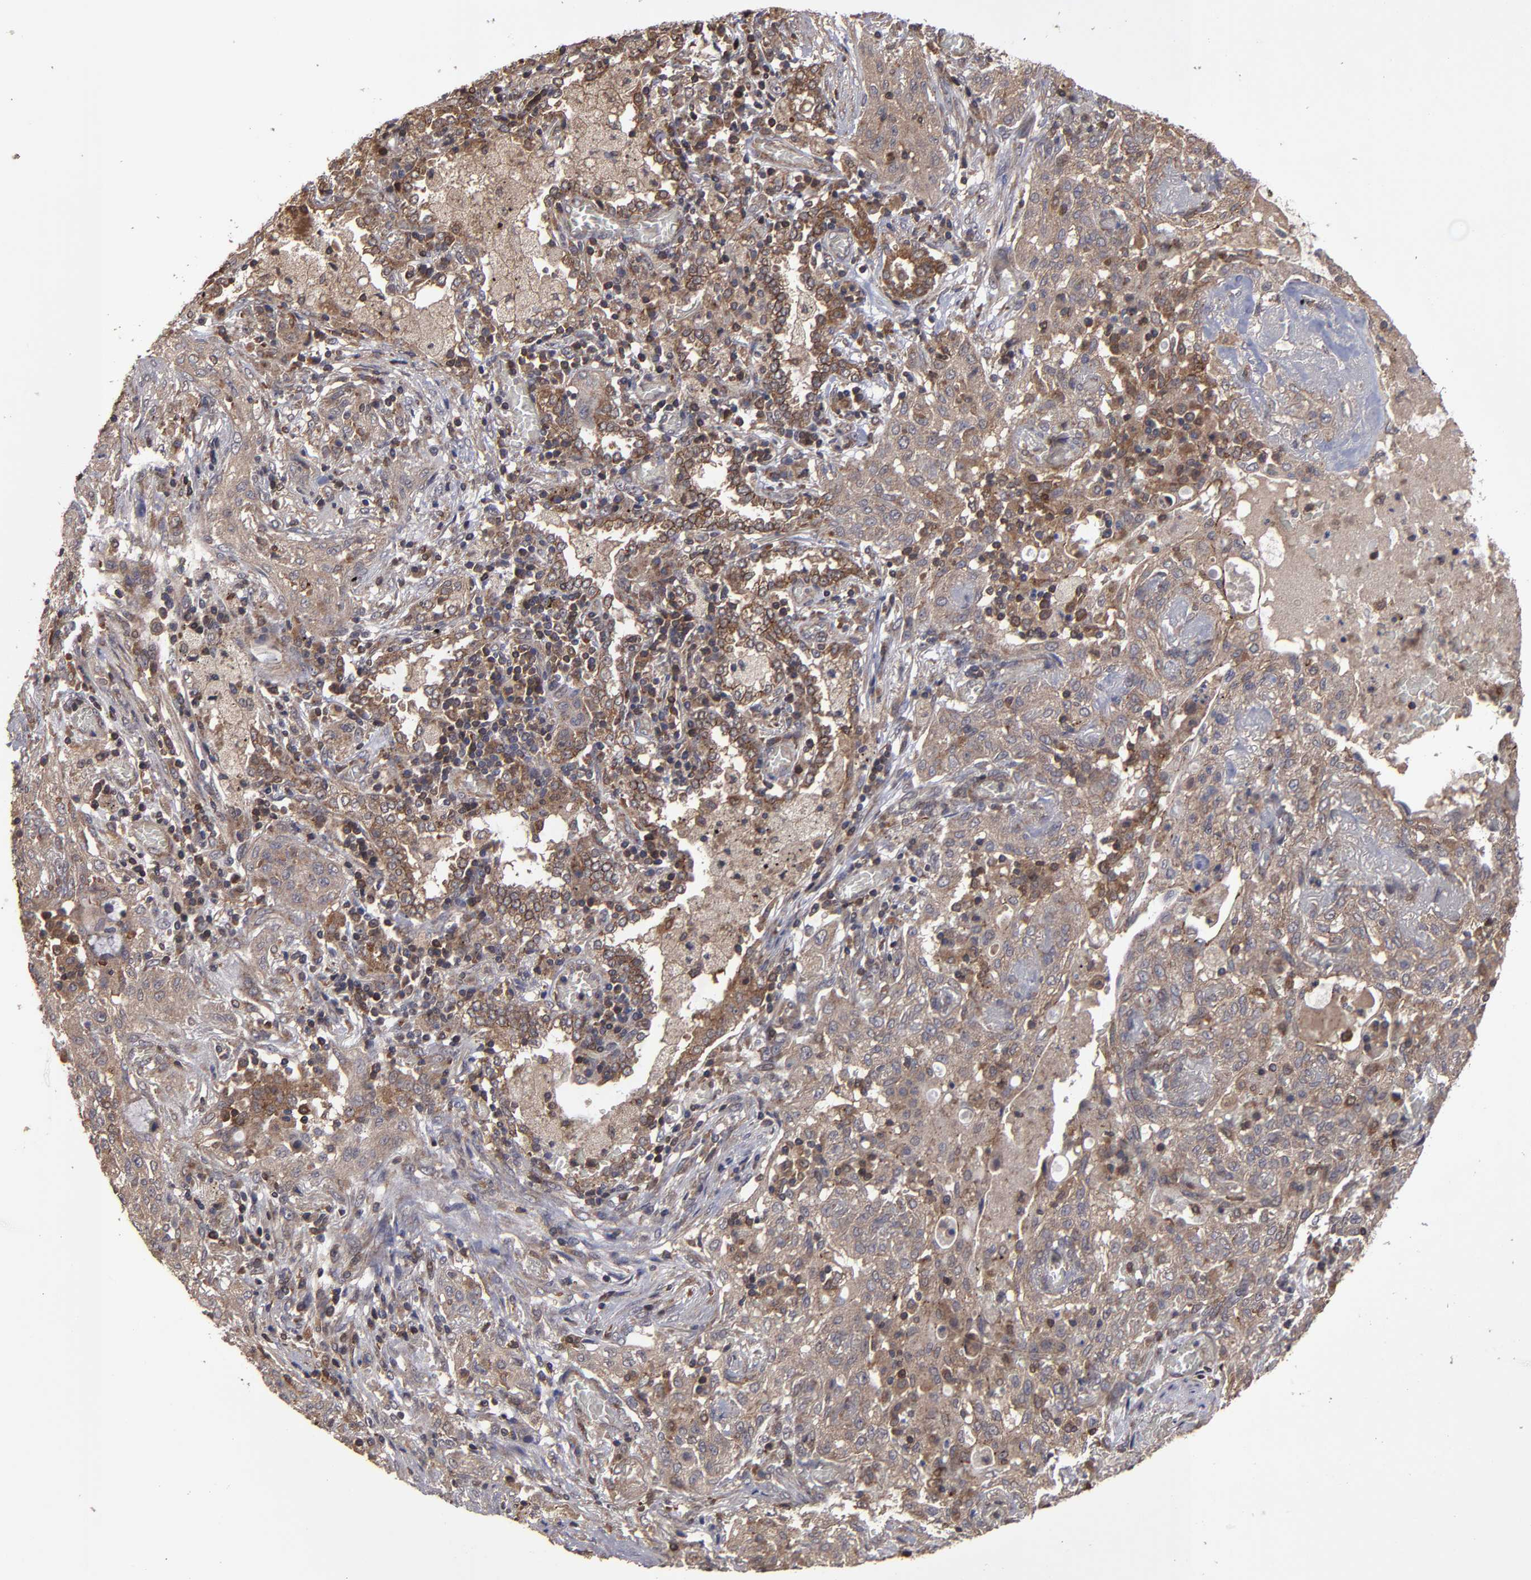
{"staining": {"intensity": "weak", "quantity": ">75%", "location": "cytoplasmic/membranous"}, "tissue": "lung cancer", "cell_type": "Tumor cells", "image_type": "cancer", "snomed": [{"axis": "morphology", "description": "Squamous cell carcinoma, NOS"}, {"axis": "topography", "description": "Lung"}], "caption": "Immunohistochemical staining of lung cancer (squamous cell carcinoma) shows weak cytoplasmic/membranous protein expression in about >75% of tumor cells.", "gene": "RPS6KA6", "patient": {"sex": "female", "age": 47}}